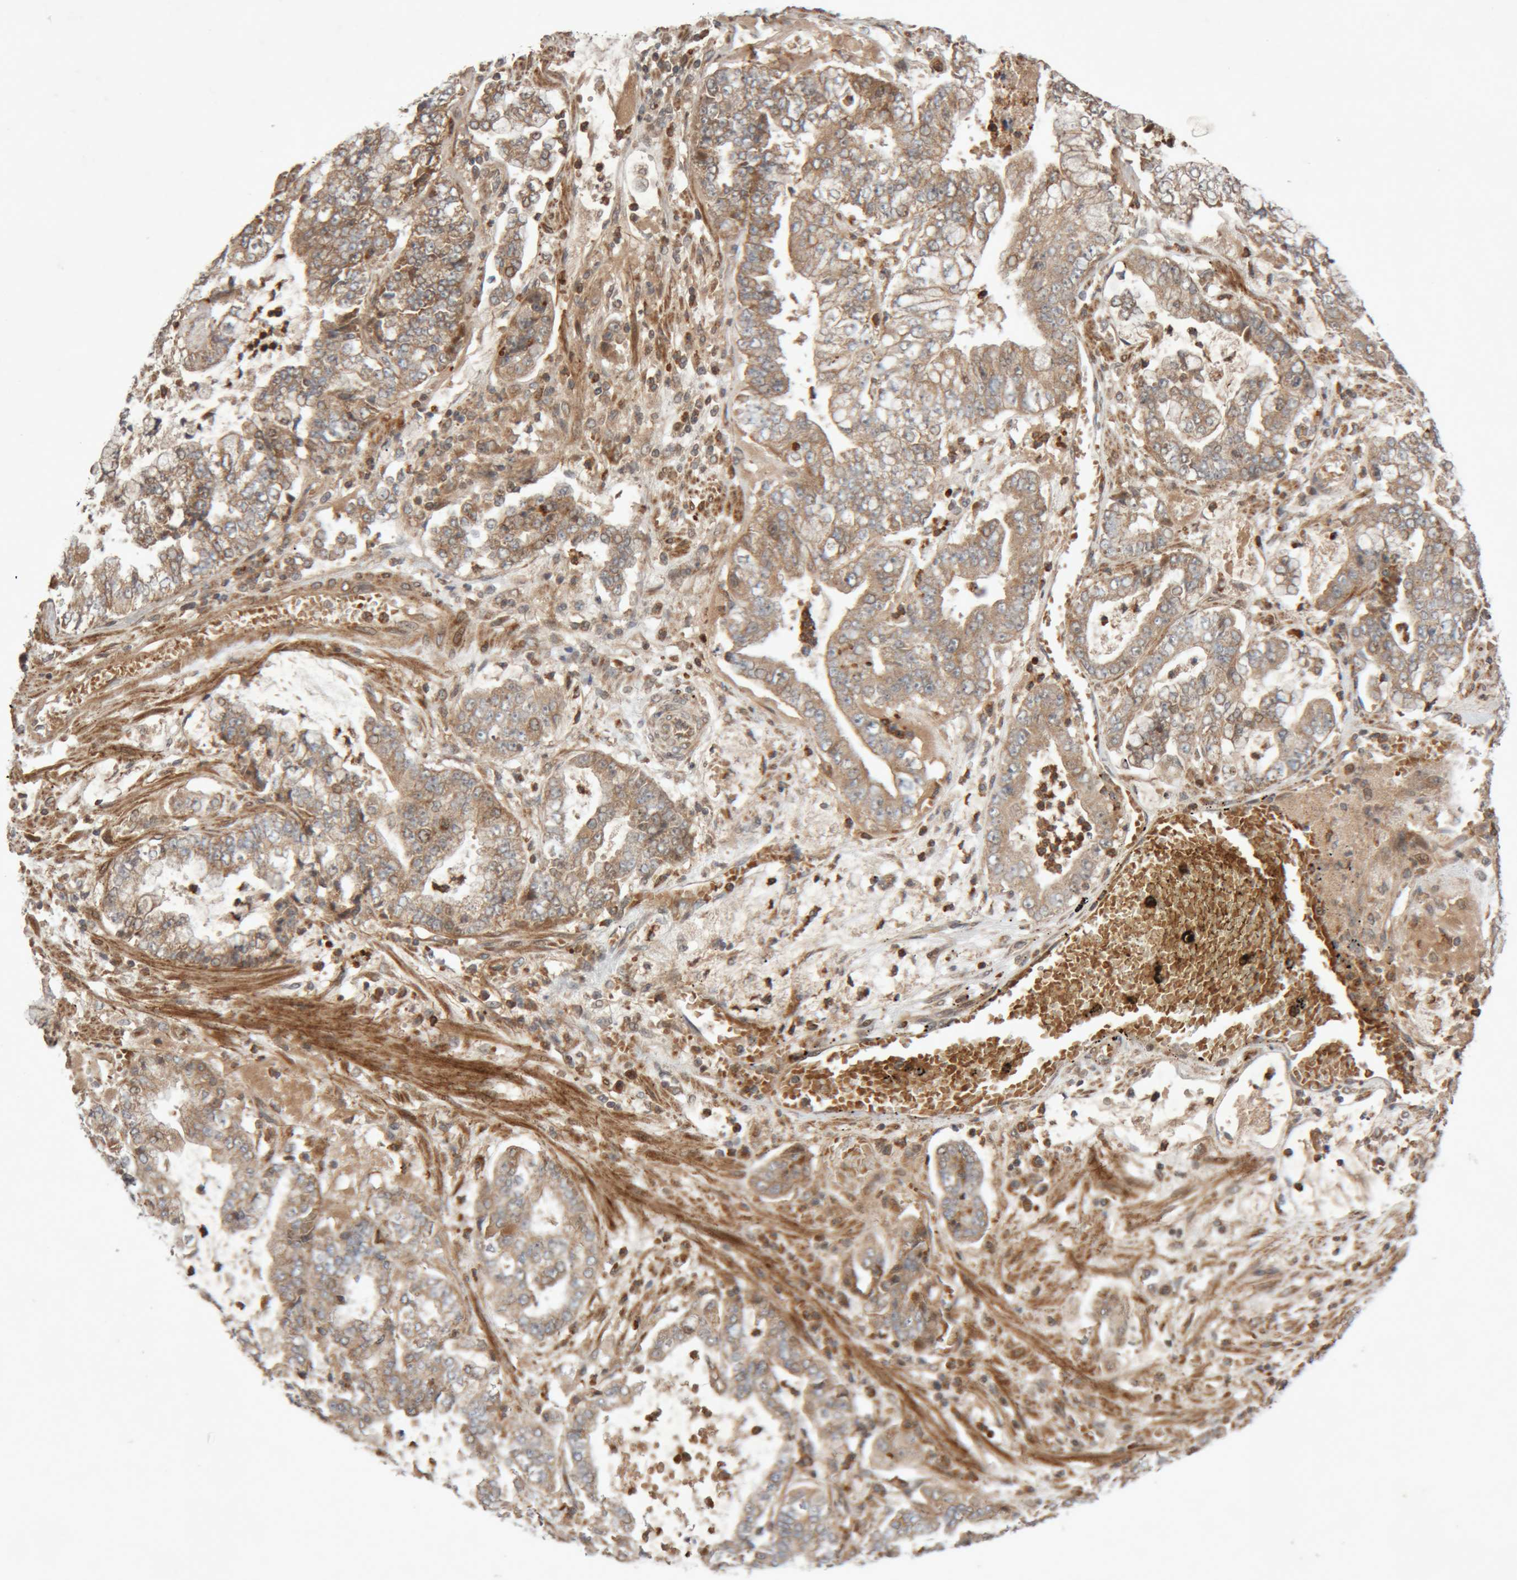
{"staining": {"intensity": "weak", "quantity": ">75%", "location": "cytoplasmic/membranous"}, "tissue": "stomach cancer", "cell_type": "Tumor cells", "image_type": "cancer", "snomed": [{"axis": "morphology", "description": "Adenocarcinoma, NOS"}, {"axis": "topography", "description": "Stomach"}], "caption": "IHC of stomach adenocarcinoma exhibits low levels of weak cytoplasmic/membranous staining in about >75% of tumor cells. (Stains: DAB in brown, nuclei in blue, Microscopy: brightfield microscopy at high magnification).", "gene": "KIF21B", "patient": {"sex": "male", "age": 76}}